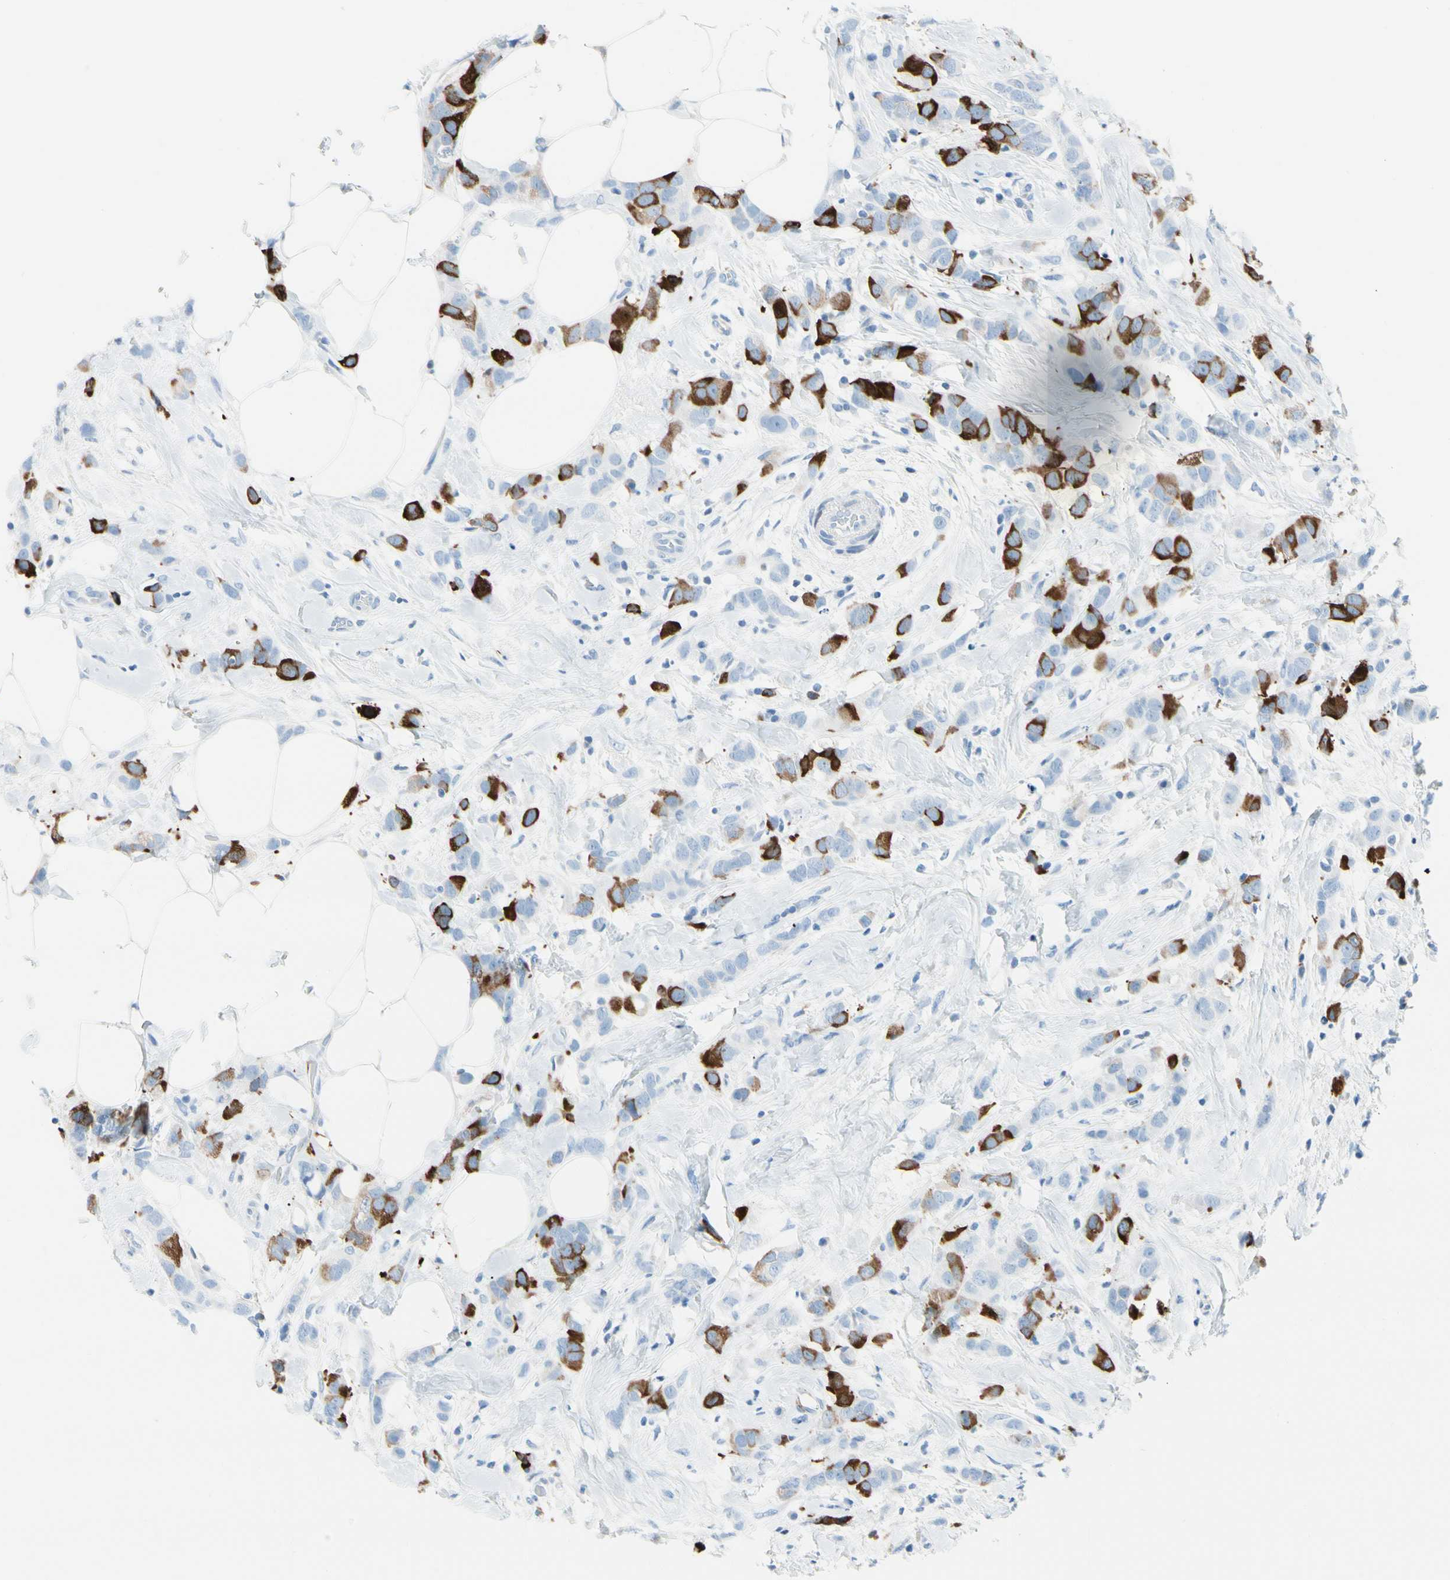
{"staining": {"intensity": "strong", "quantity": "25%-75%", "location": "cytoplasmic/membranous"}, "tissue": "breast cancer", "cell_type": "Tumor cells", "image_type": "cancer", "snomed": [{"axis": "morphology", "description": "Normal tissue, NOS"}, {"axis": "morphology", "description": "Duct carcinoma"}, {"axis": "topography", "description": "Breast"}], "caption": "Protein expression analysis of breast invasive ductal carcinoma demonstrates strong cytoplasmic/membranous expression in approximately 25%-75% of tumor cells. (DAB IHC with brightfield microscopy, high magnification).", "gene": "TACC3", "patient": {"sex": "female", "age": 50}}